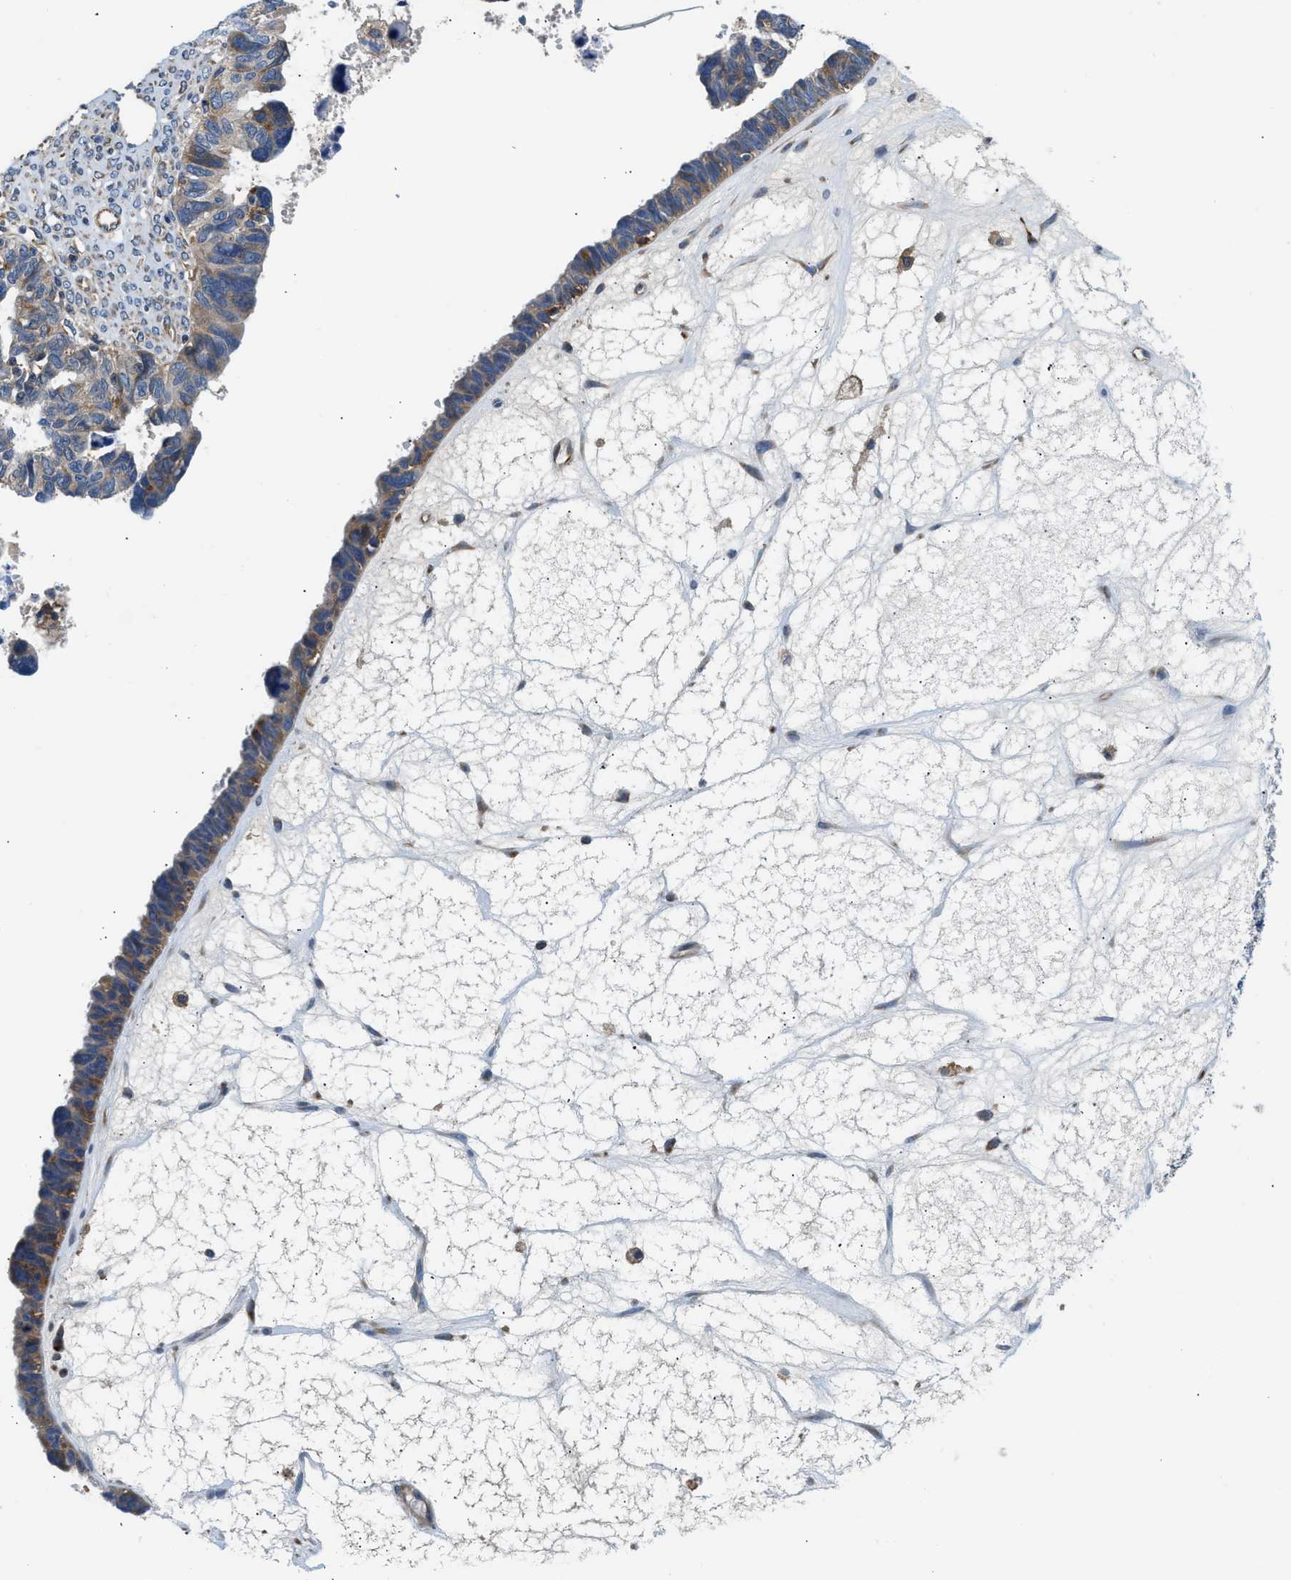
{"staining": {"intensity": "moderate", "quantity": "25%-75%", "location": "cytoplasmic/membranous"}, "tissue": "ovarian cancer", "cell_type": "Tumor cells", "image_type": "cancer", "snomed": [{"axis": "morphology", "description": "Cystadenocarcinoma, serous, NOS"}, {"axis": "topography", "description": "Ovary"}], "caption": "A micrograph of ovarian cancer (serous cystadenocarcinoma) stained for a protein demonstrates moderate cytoplasmic/membranous brown staining in tumor cells. (IHC, brightfield microscopy, high magnification).", "gene": "LPIN2", "patient": {"sex": "female", "age": 79}}